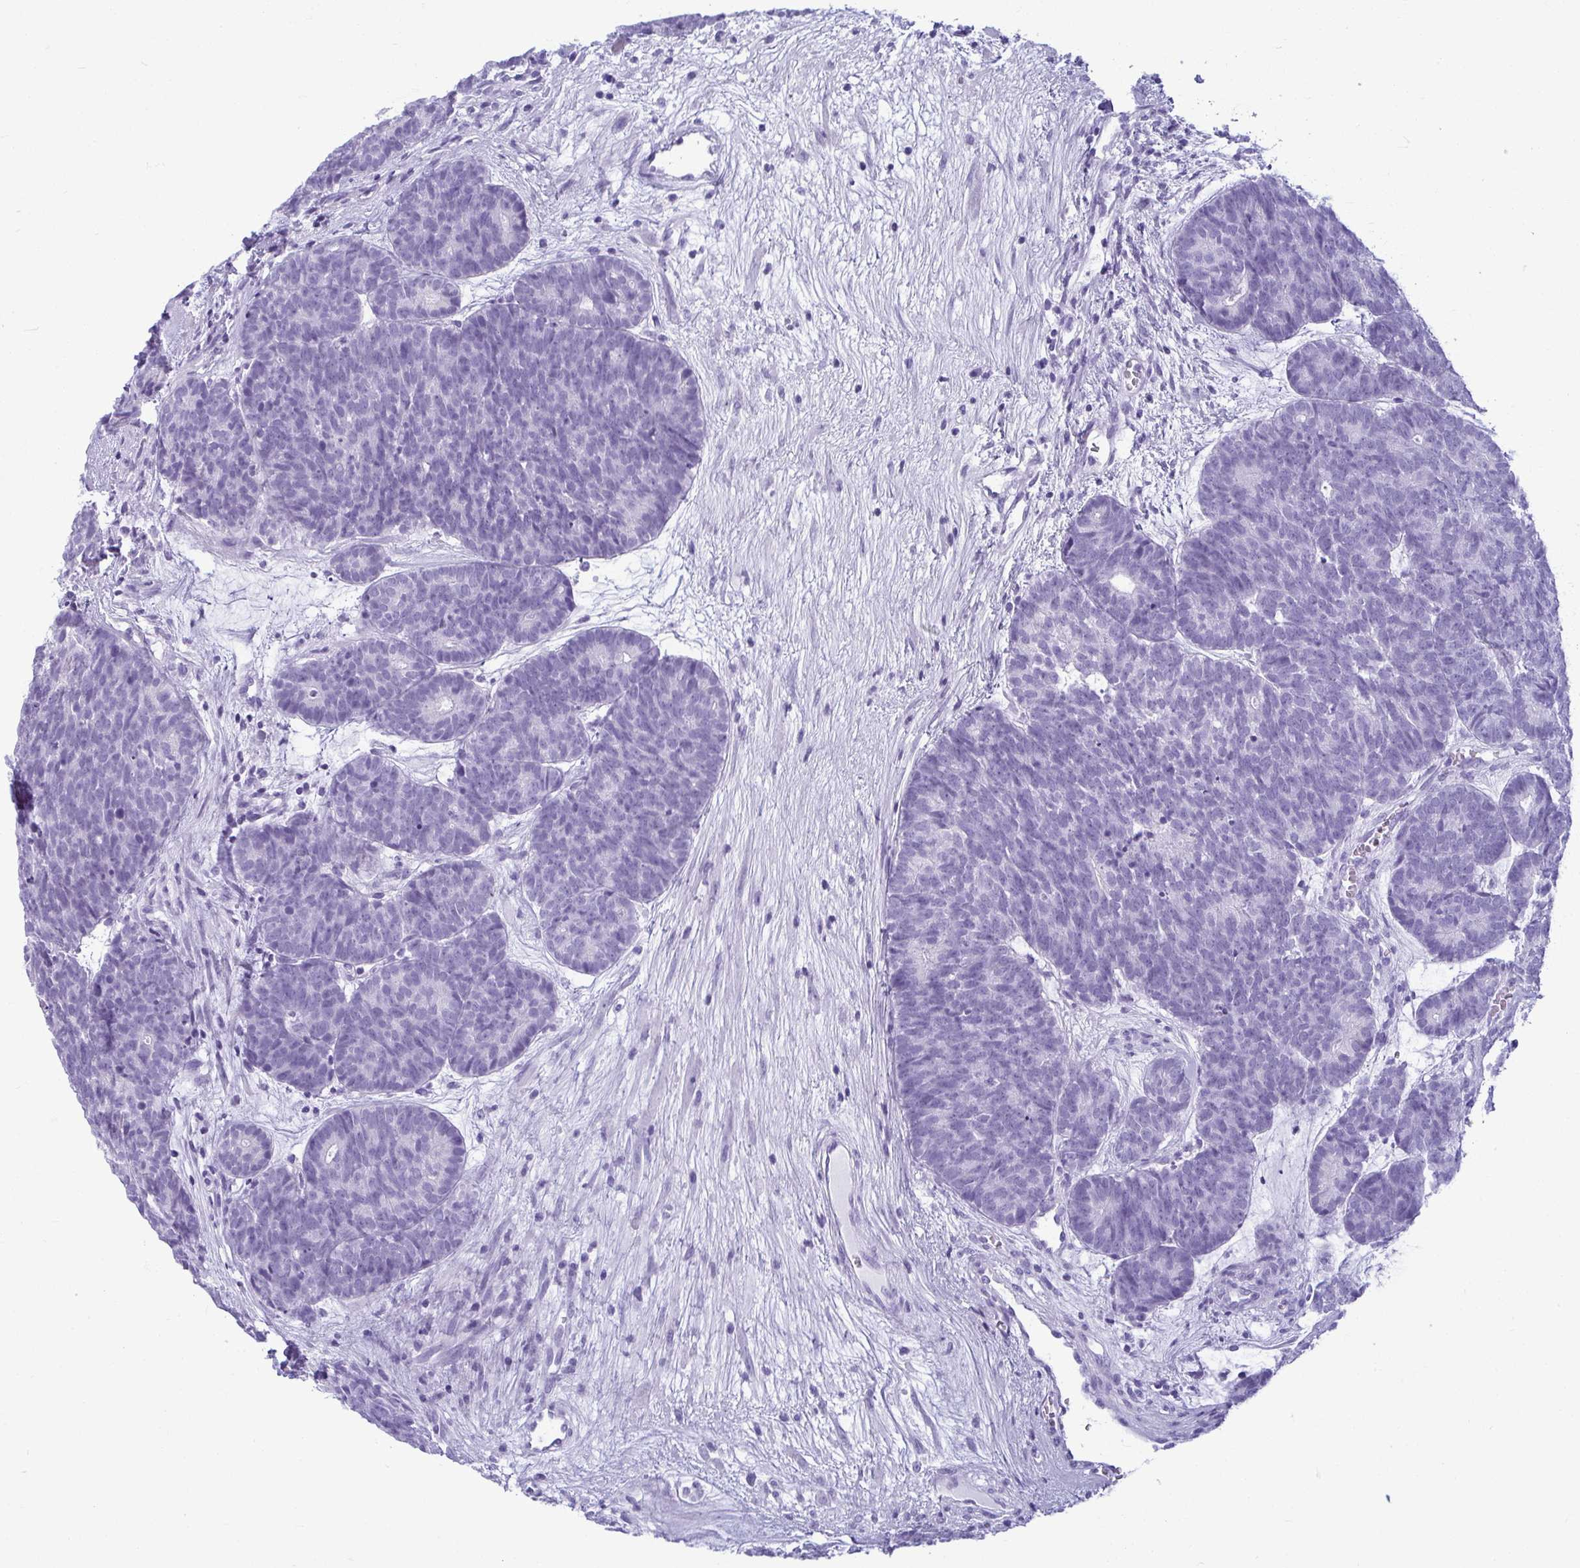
{"staining": {"intensity": "negative", "quantity": "none", "location": "none"}, "tissue": "head and neck cancer", "cell_type": "Tumor cells", "image_type": "cancer", "snomed": [{"axis": "morphology", "description": "Adenocarcinoma, NOS"}, {"axis": "topography", "description": "Head-Neck"}], "caption": "Immunohistochemical staining of adenocarcinoma (head and neck) demonstrates no significant expression in tumor cells.", "gene": "CLGN", "patient": {"sex": "female", "age": 81}}